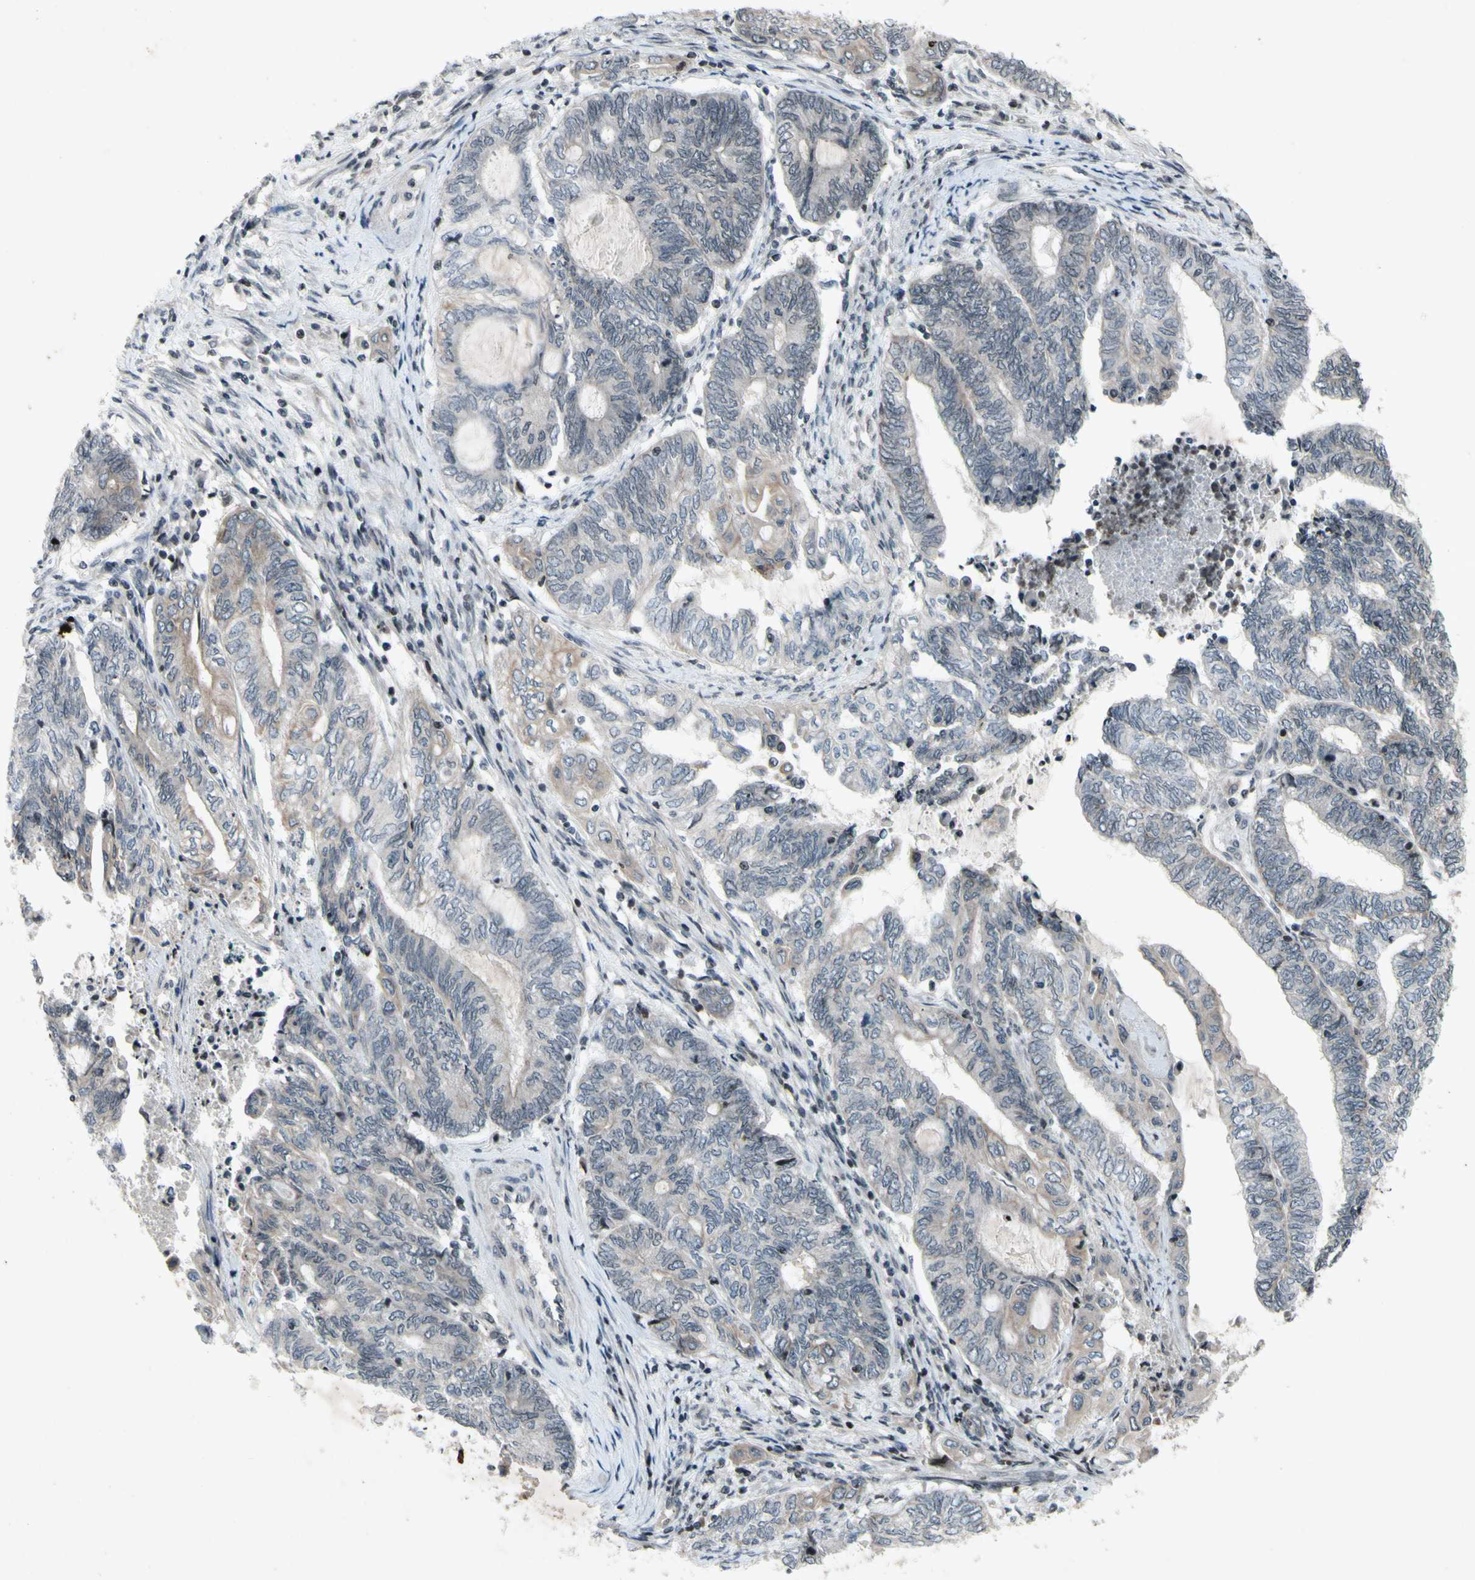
{"staining": {"intensity": "negative", "quantity": "none", "location": "none"}, "tissue": "endometrial cancer", "cell_type": "Tumor cells", "image_type": "cancer", "snomed": [{"axis": "morphology", "description": "Adenocarcinoma, NOS"}, {"axis": "topography", "description": "Uterus"}, {"axis": "topography", "description": "Endometrium"}], "caption": "Immunohistochemistry image of neoplastic tissue: endometrial cancer (adenocarcinoma) stained with DAB shows no significant protein expression in tumor cells. (Stains: DAB (3,3'-diaminobenzidine) immunohistochemistry with hematoxylin counter stain, Microscopy: brightfield microscopy at high magnification).", "gene": "XPO1", "patient": {"sex": "female", "age": 70}}